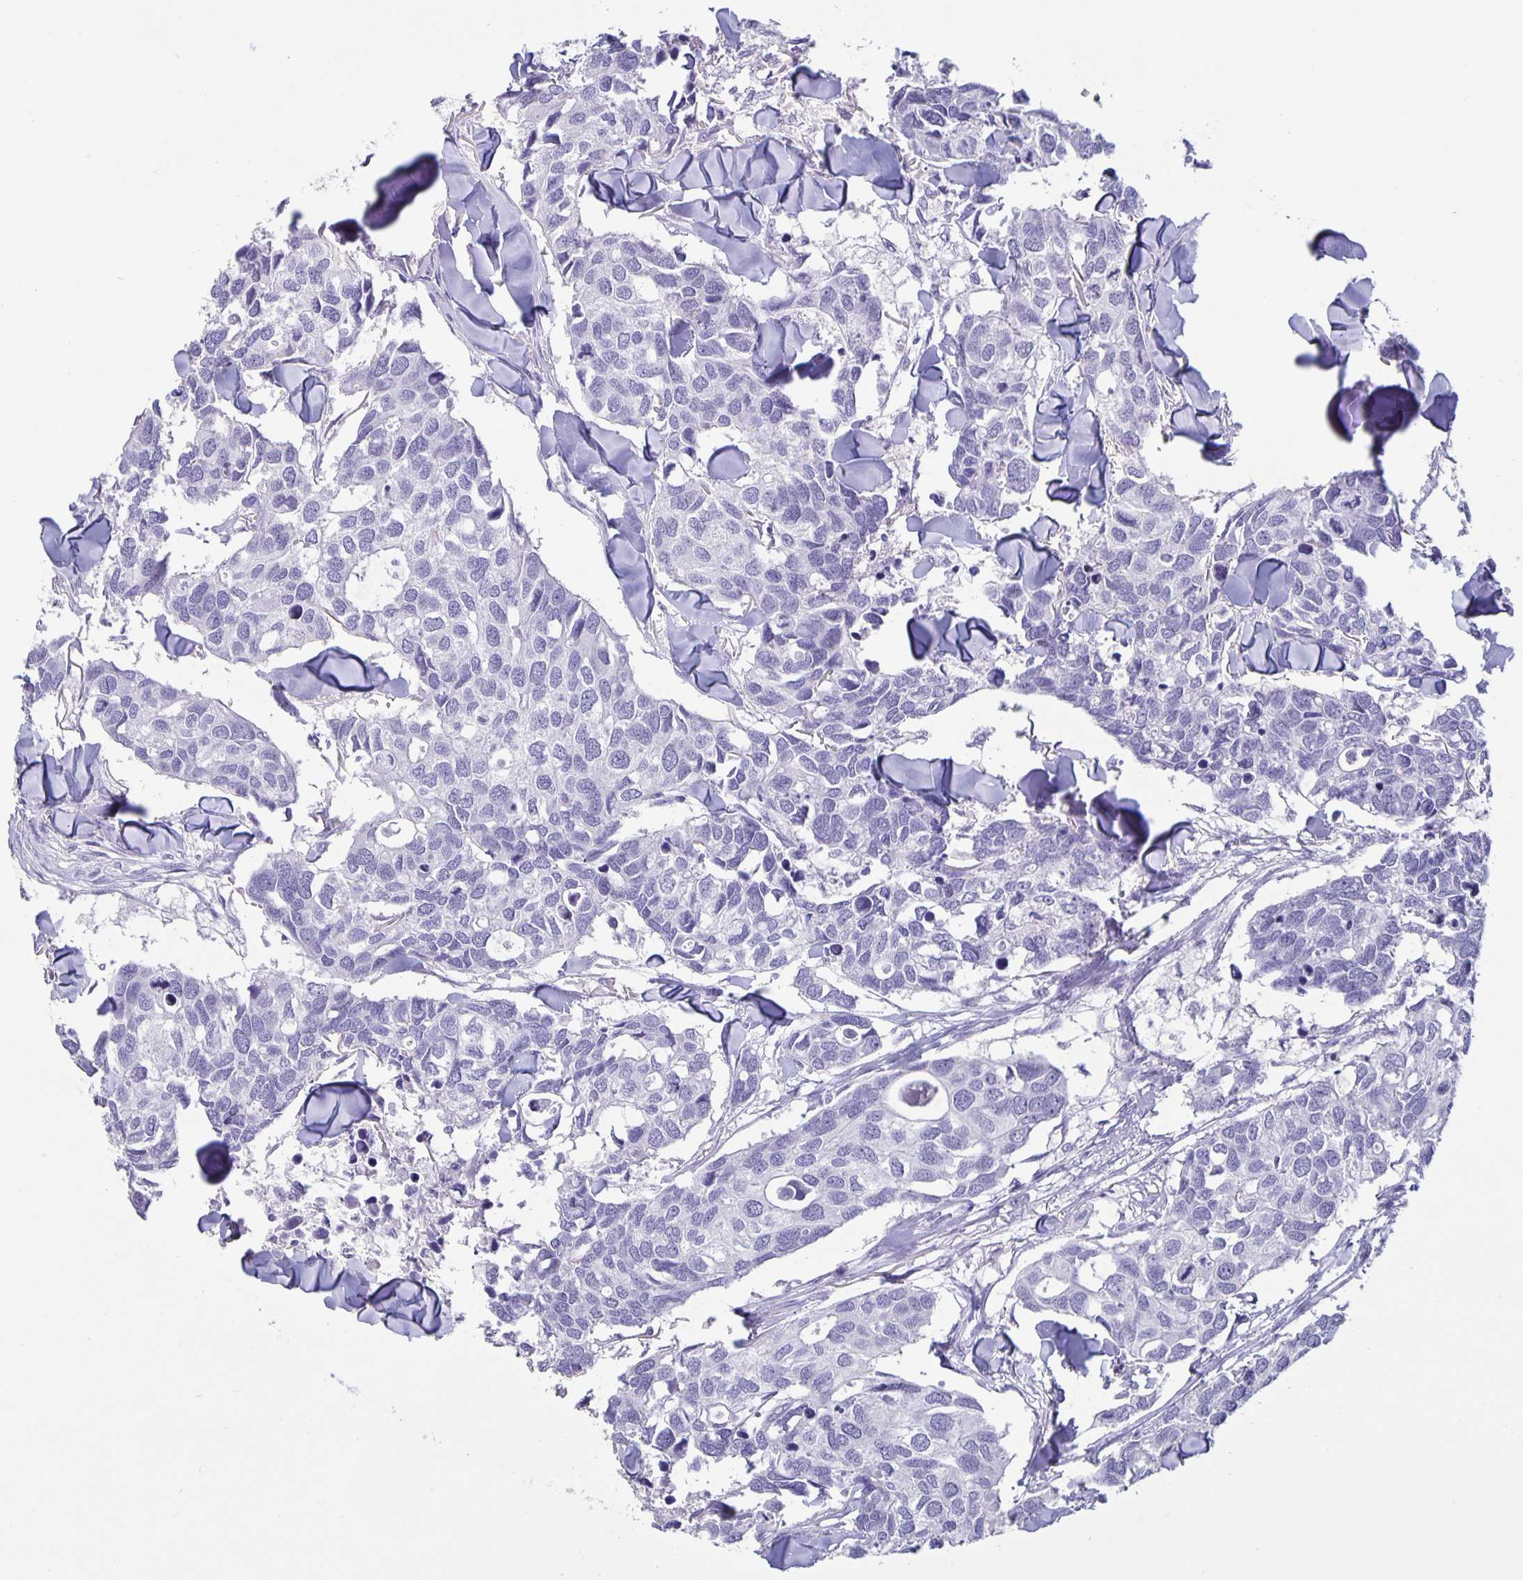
{"staining": {"intensity": "negative", "quantity": "none", "location": "none"}, "tissue": "breast cancer", "cell_type": "Tumor cells", "image_type": "cancer", "snomed": [{"axis": "morphology", "description": "Duct carcinoma"}, {"axis": "topography", "description": "Breast"}], "caption": "High magnification brightfield microscopy of breast intraductal carcinoma stained with DAB (3,3'-diaminobenzidine) (brown) and counterstained with hematoxylin (blue): tumor cells show no significant expression. Brightfield microscopy of immunohistochemistry (IHC) stained with DAB (brown) and hematoxylin (blue), captured at high magnification.", "gene": "BPIFA3", "patient": {"sex": "female", "age": 83}}